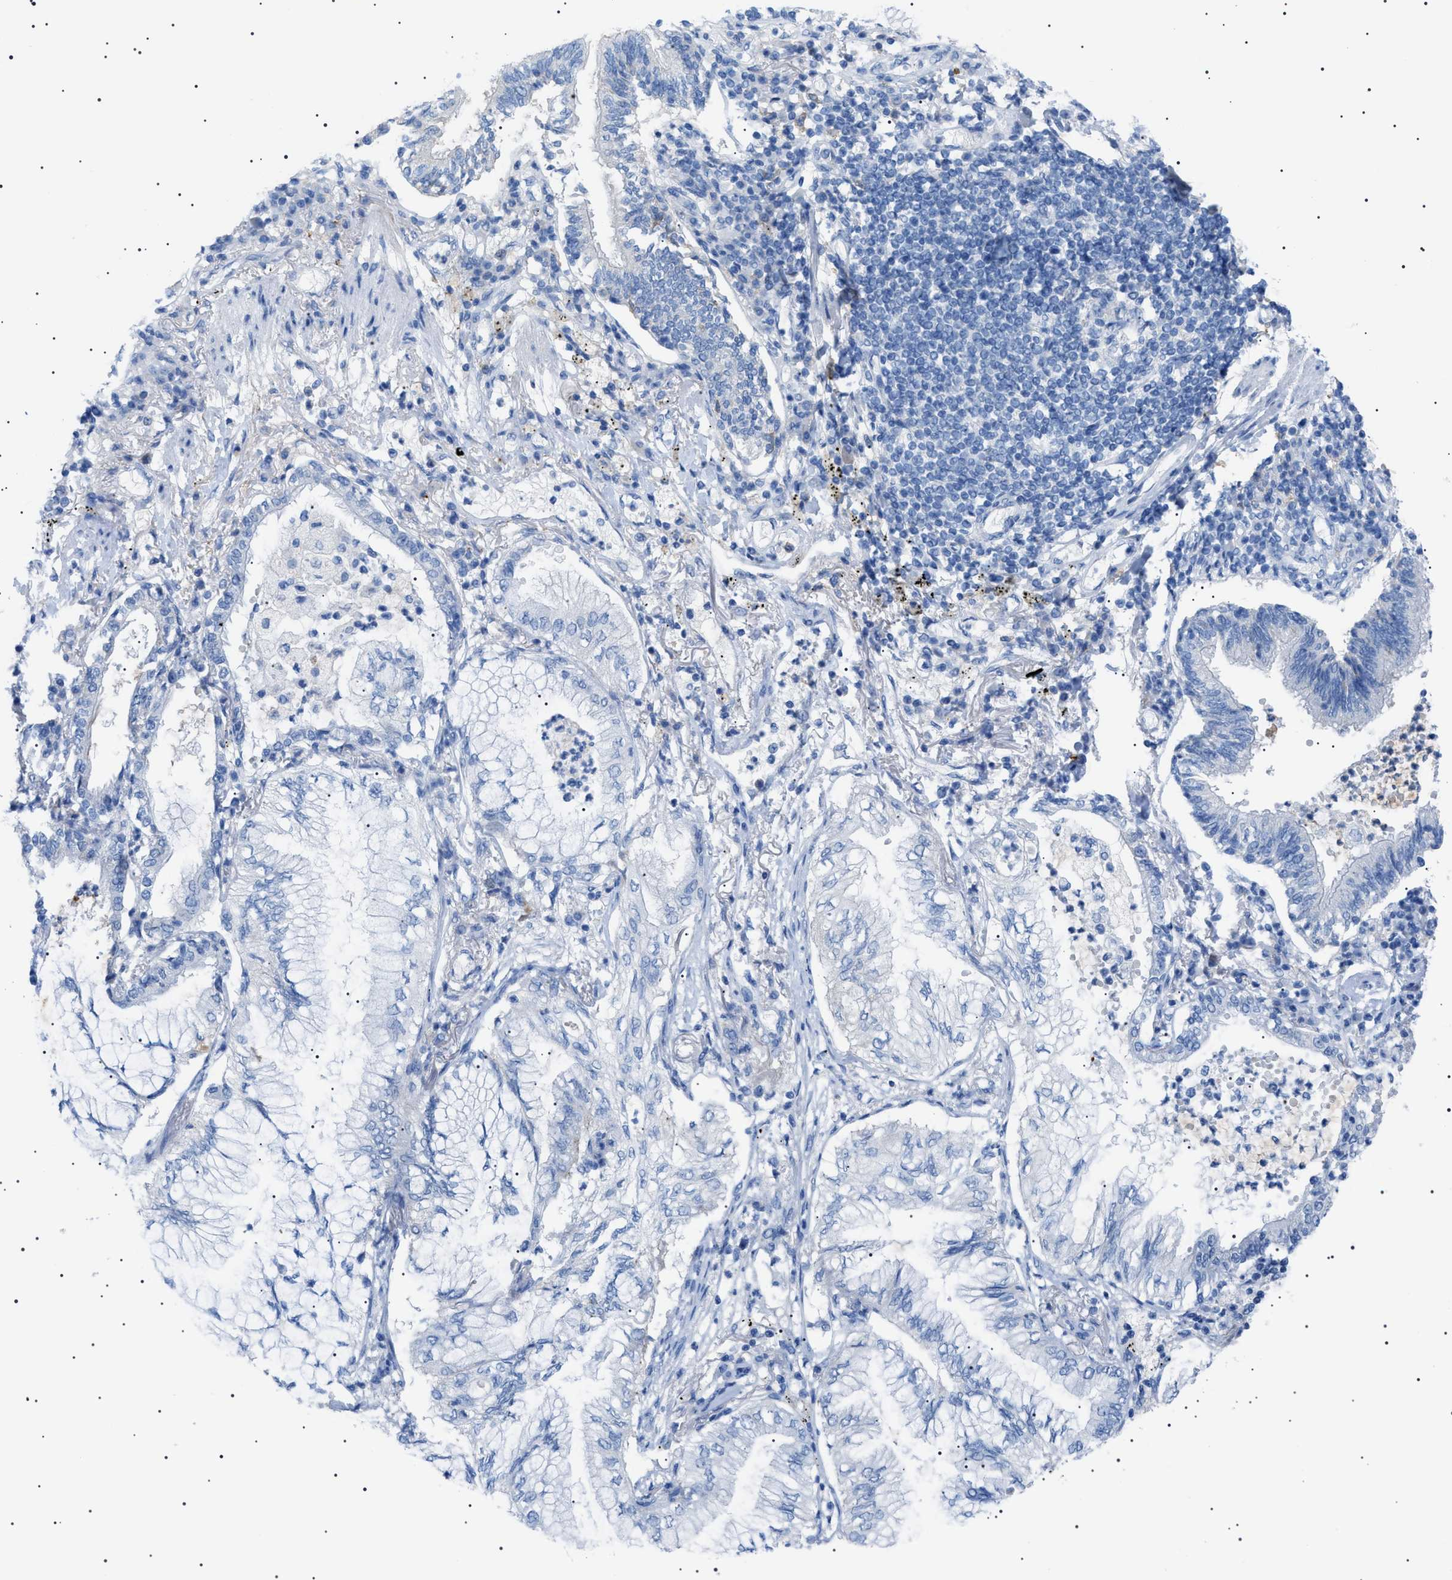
{"staining": {"intensity": "negative", "quantity": "none", "location": "none"}, "tissue": "lung cancer", "cell_type": "Tumor cells", "image_type": "cancer", "snomed": [{"axis": "morphology", "description": "Normal tissue, NOS"}, {"axis": "morphology", "description": "Adenocarcinoma, NOS"}, {"axis": "topography", "description": "Bronchus"}, {"axis": "topography", "description": "Lung"}], "caption": "Lung cancer (adenocarcinoma) was stained to show a protein in brown. There is no significant staining in tumor cells. (Immunohistochemistry, brightfield microscopy, high magnification).", "gene": "LPA", "patient": {"sex": "female", "age": 70}}